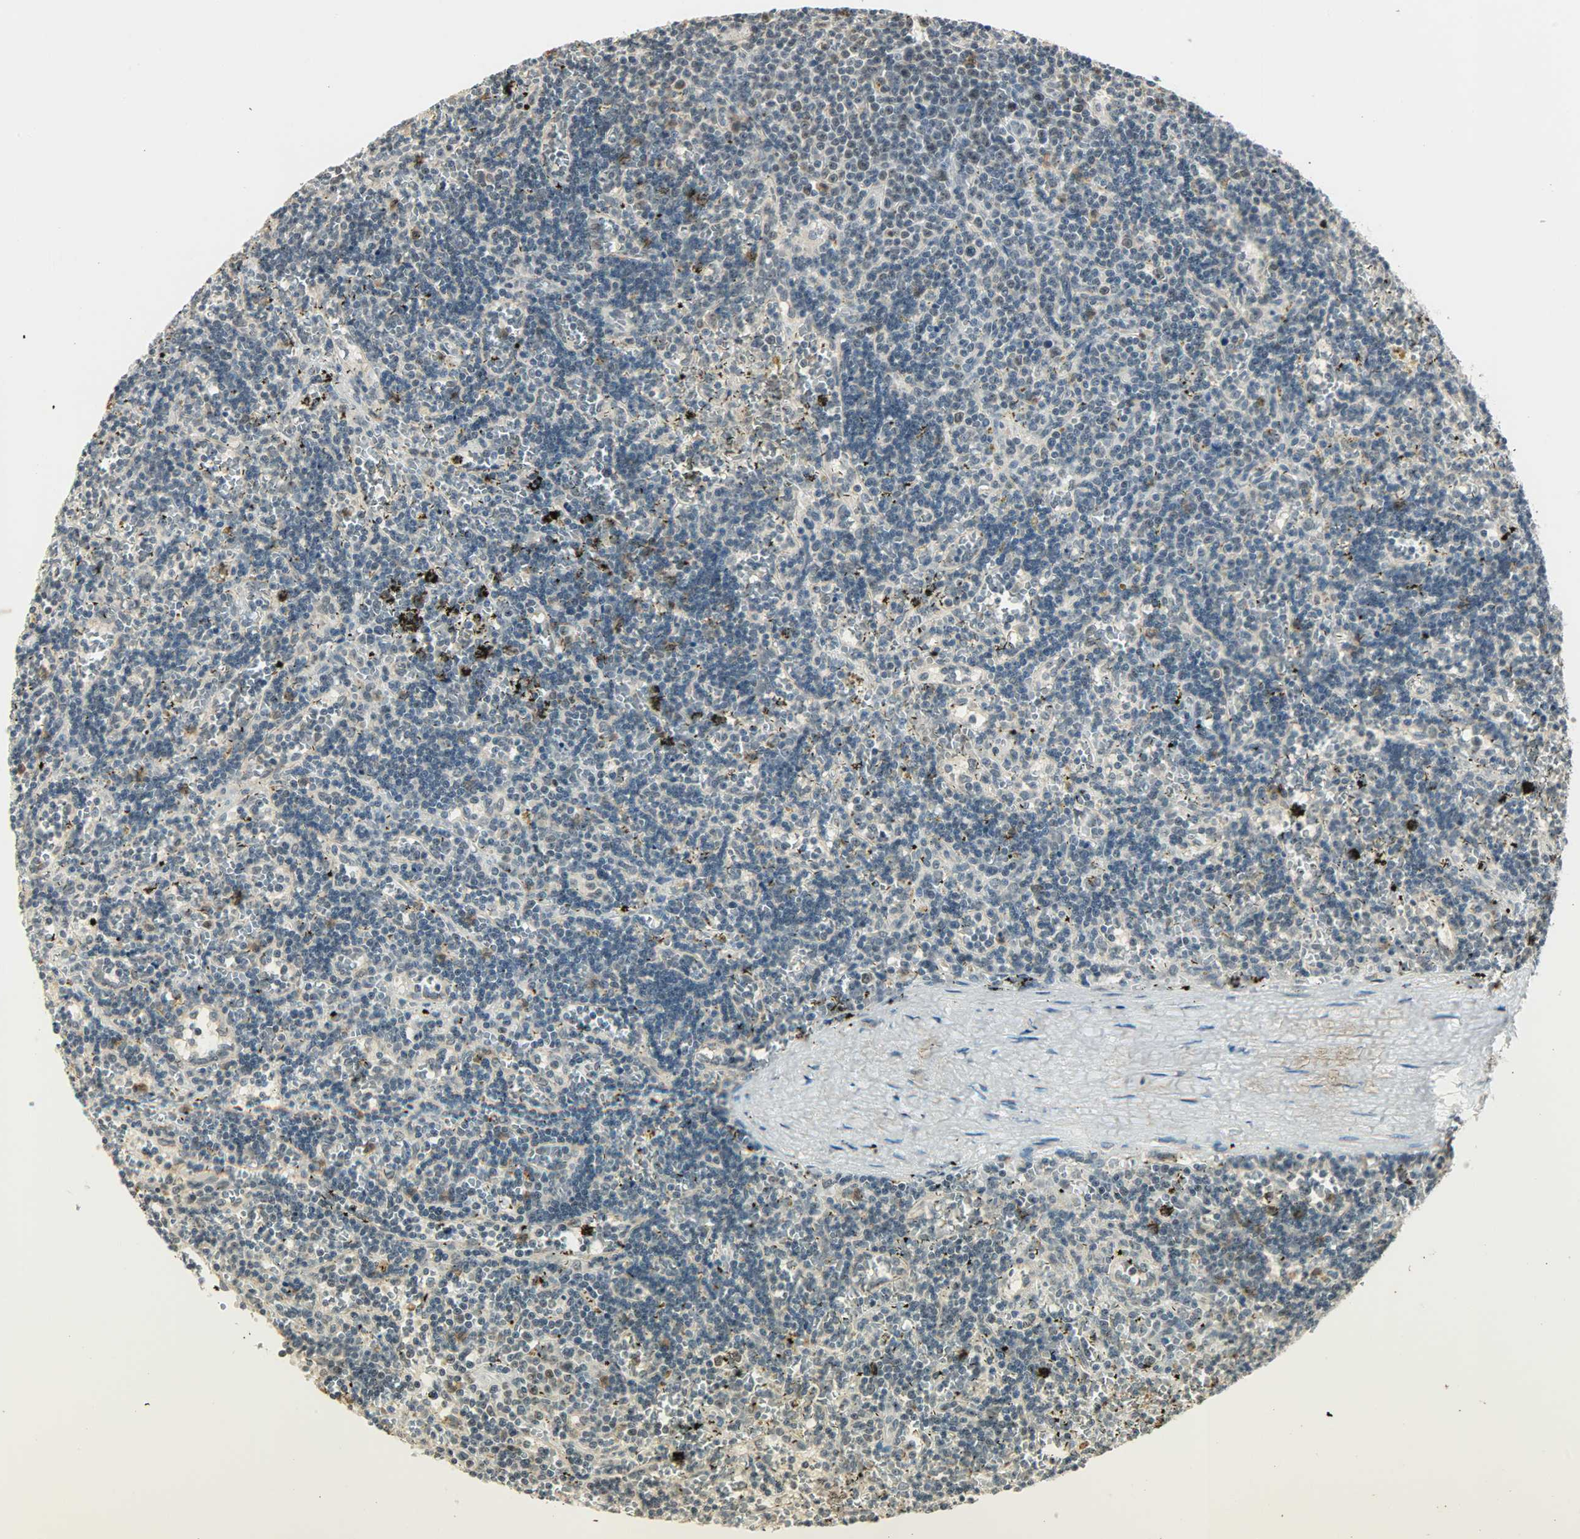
{"staining": {"intensity": "weak", "quantity": "<25%", "location": "nuclear"}, "tissue": "lymphoma", "cell_type": "Tumor cells", "image_type": "cancer", "snomed": [{"axis": "morphology", "description": "Malignant lymphoma, non-Hodgkin's type, Low grade"}, {"axis": "topography", "description": "Spleen"}], "caption": "This histopathology image is of low-grade malignant lymphoma, non-Hodgkin's type stained with immunohistochemistry (IHC) to label a protein in brown with the nuclei are counter-stained blue. There is no positivity in tumor cells.", "gene": "SMARCA5", "patient": {"sex": "male", "age": 60}}